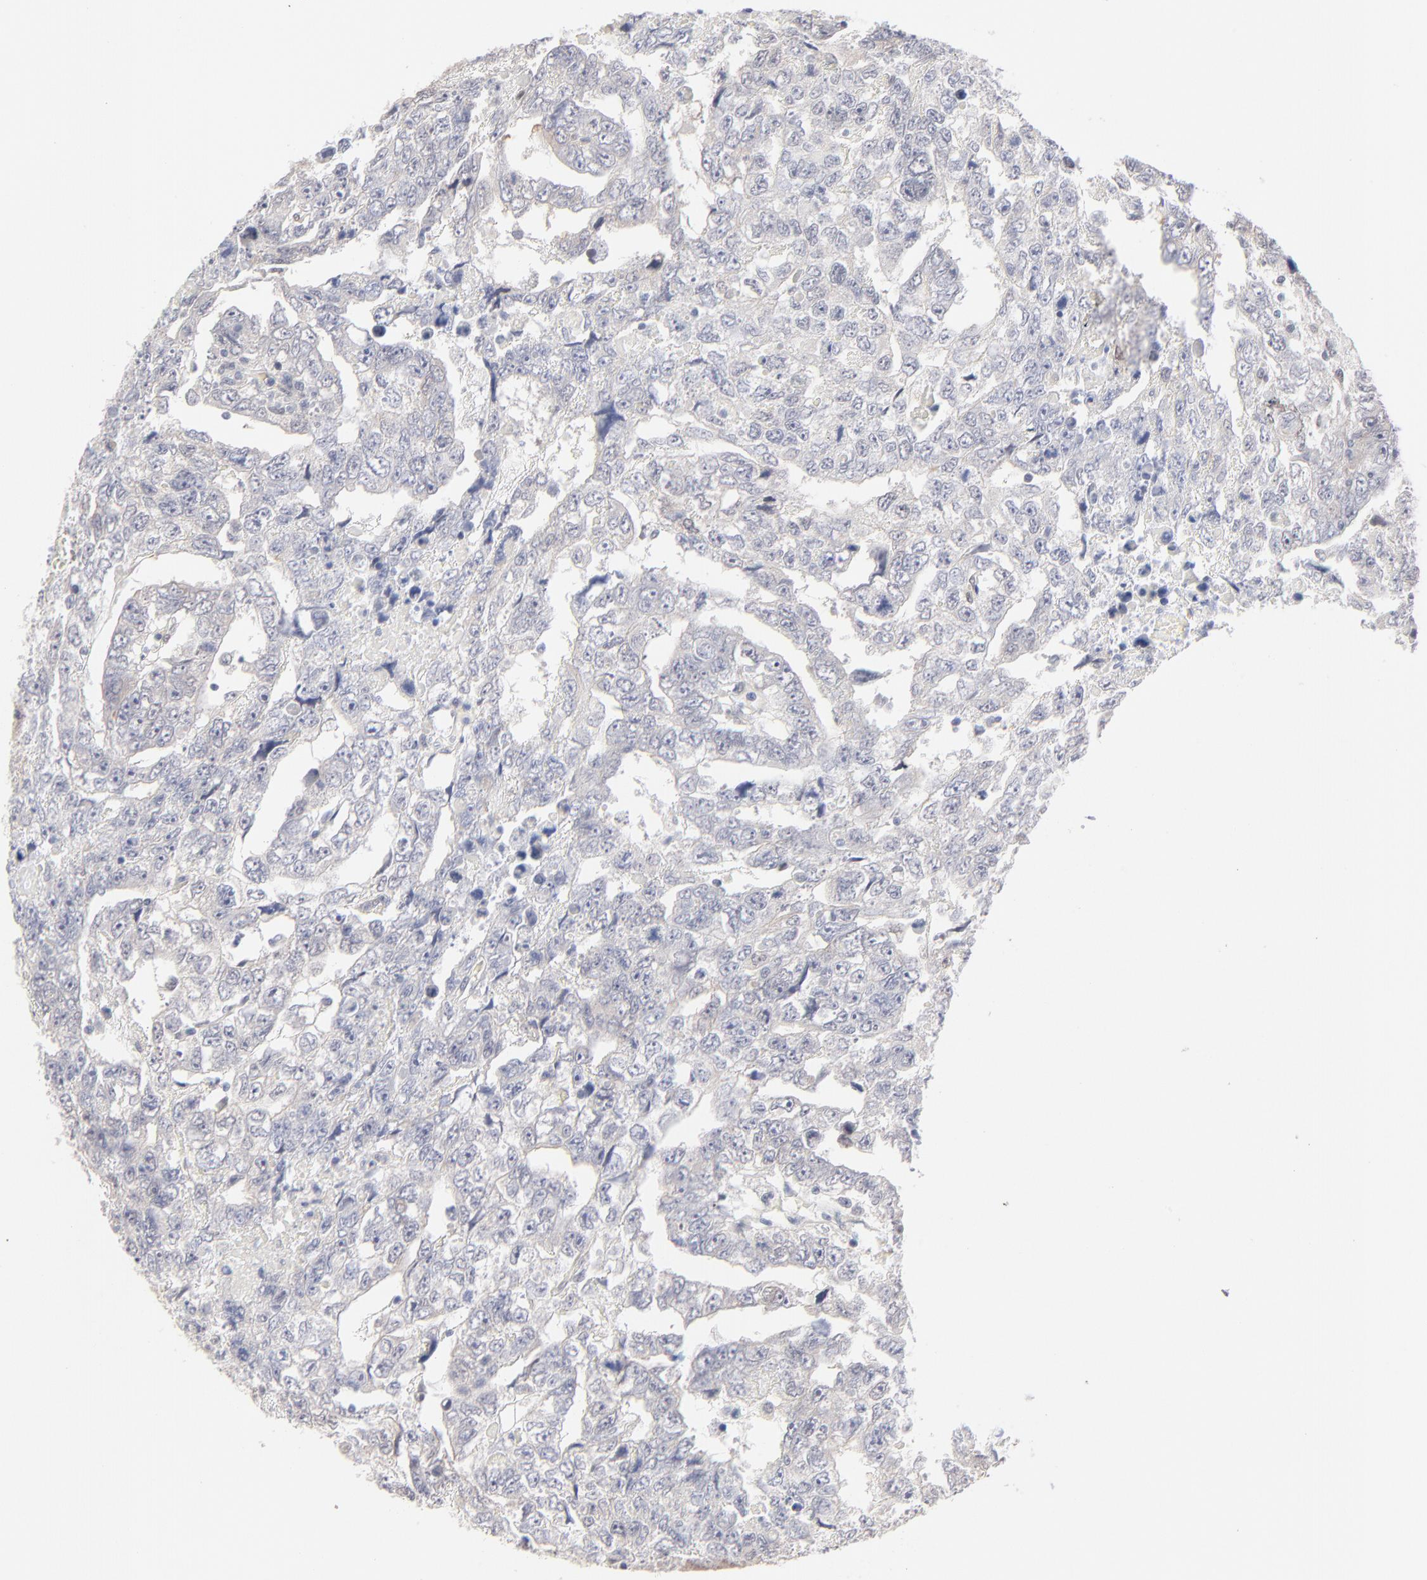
{"staining": {"intensity": "negative", "quantity": "none", "location": "none"}, "tissue": "testis cancer", "cell_type": "Tumor cells", "image_type": "cancer", "snomed": [{"axis": "morphology", "description": "Carcinoma, Embryonal, NOS"}, {"axis": "topography", "description": "Testis"}], "caption": "Photomicrograph shows no significant protein positivity in tumor cells of testis cancer.", "gene": "RBM3", "patient": {"sex": "male", "age": 36}}